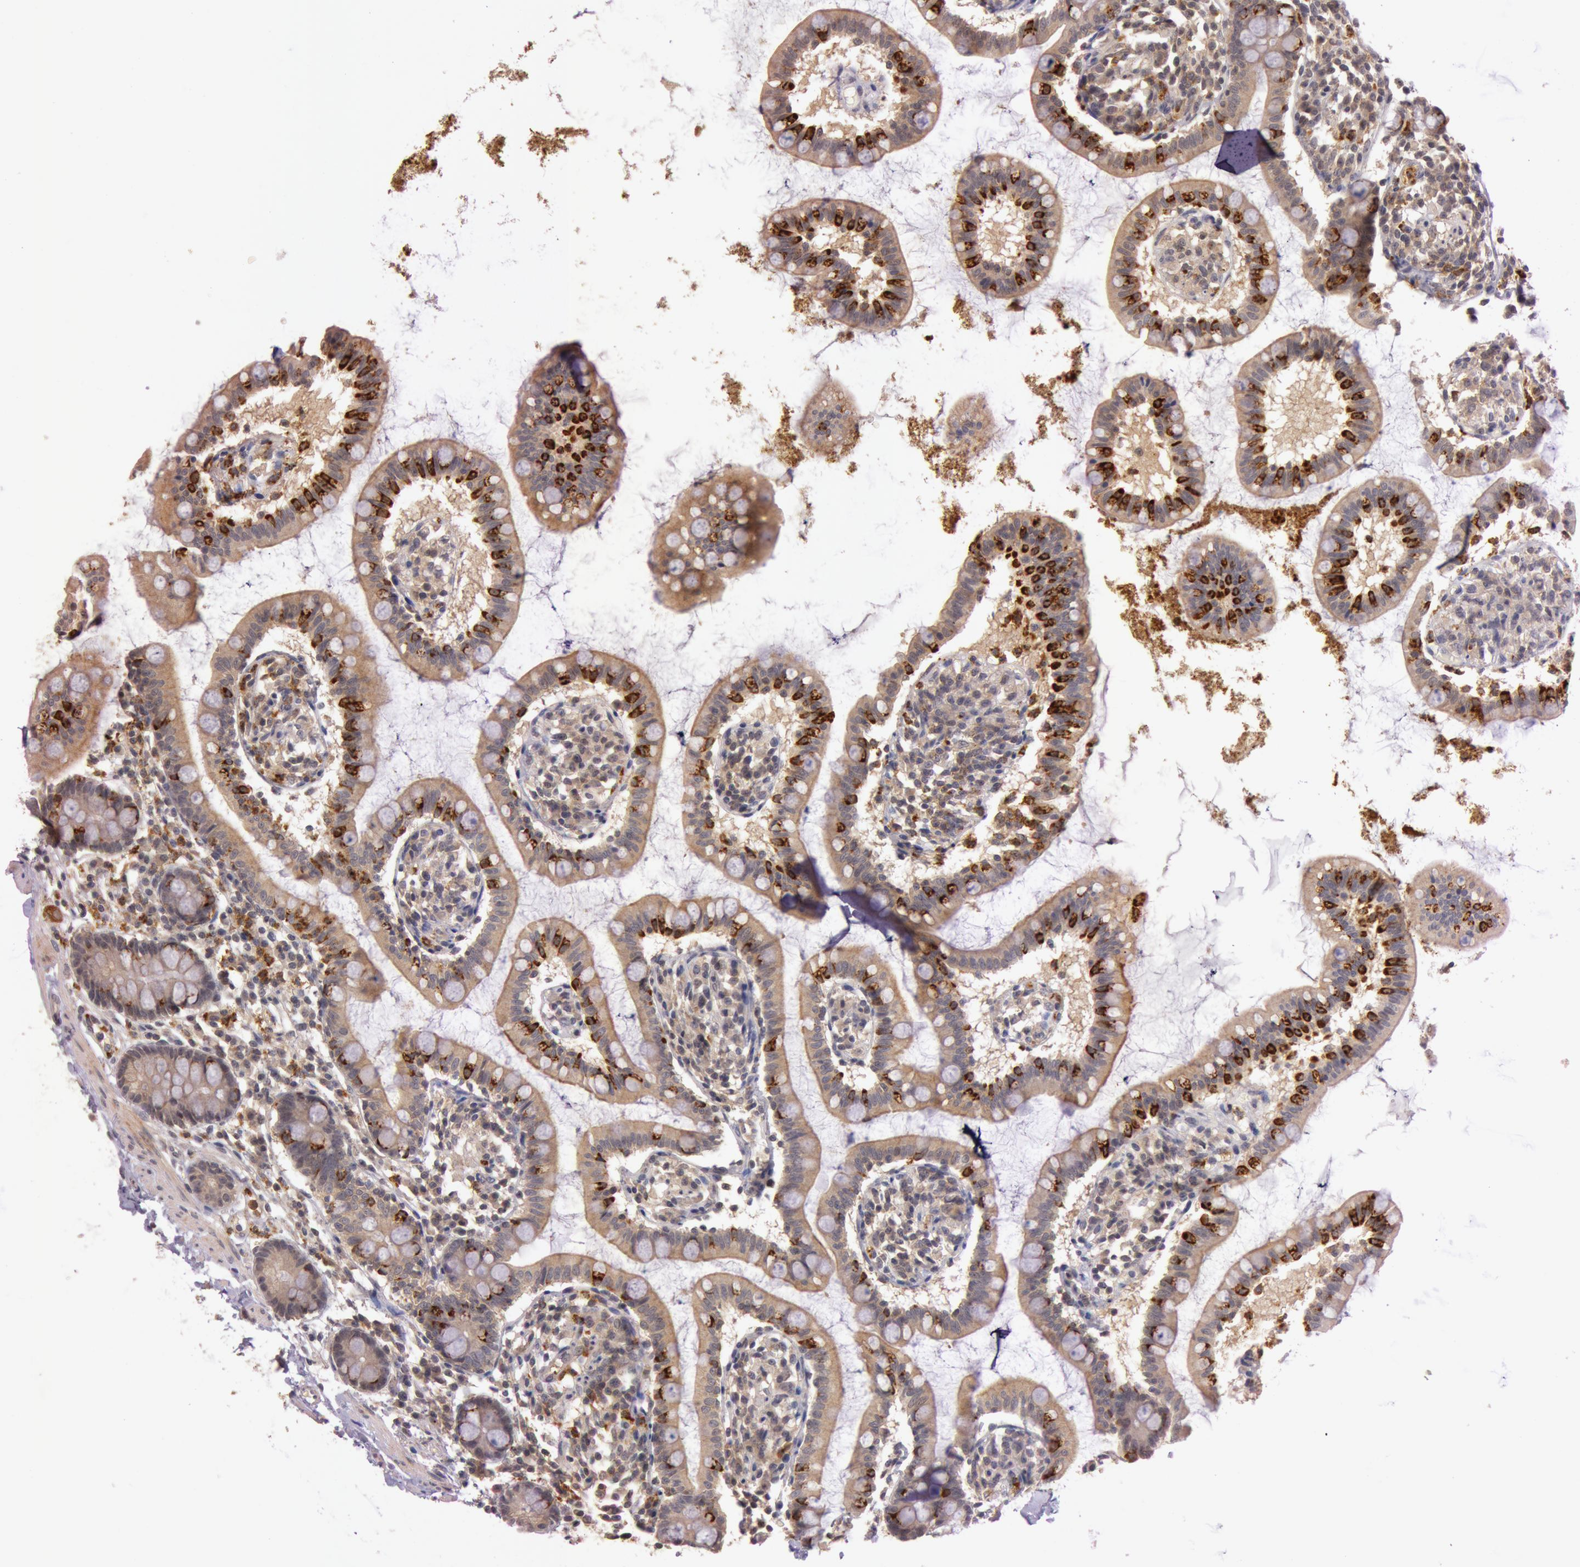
{"staining": {"intensity": "weak", "quantity": ">75%", "location": "cytoplasmic/membranous"}, "tissue": "small intestine", "cell_type": "Glandular cells", "image_type": "normal", "snomed": [{"axis": "morphology", "description": "Normal tissue, NOS"}, {"axis": "topography", "description": "Small intestine"}], "caption": "Immunohistochemical staining of unremarkable small intestine demonstrates low levels of weak cytoplasmic/membranous positivity in approximately >75% of glandular cells.", "gene": "ATG2B", "patient": {"sex": "female", "age": 61}}